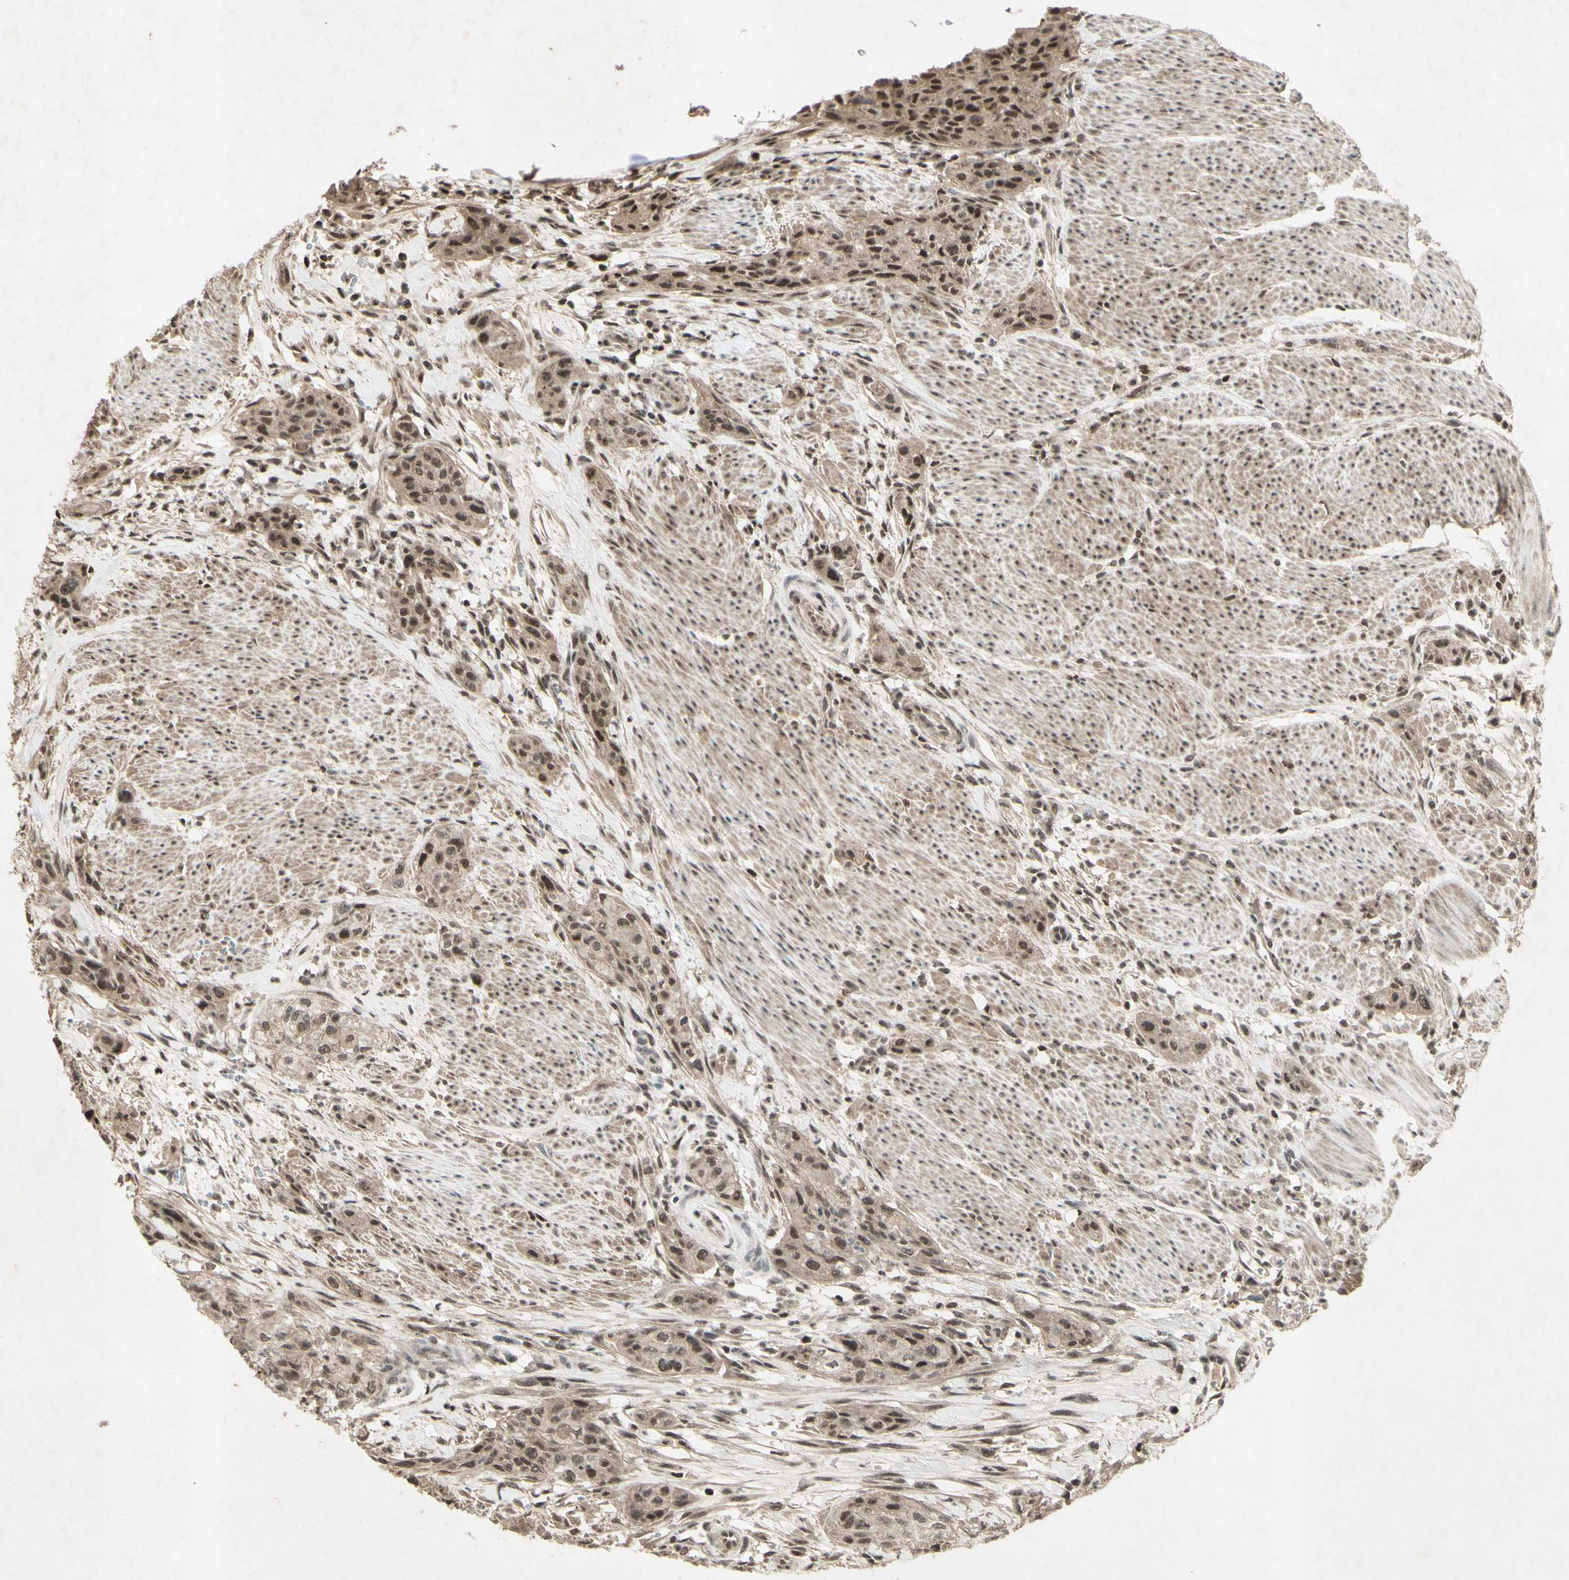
{"staining": {"intensity": "moderate", "quantity": "25%-75%", "location": "cytoplasmic/membranous,nuclear"}, "tissue": "urothelial cancer", "cell_type": "Tumor cells", "image_type": "cancer", "snomed": [{"axis": "morphology", "description": "Urothelial carcinoma, High grade"}, {"axis": "topography", "description": "Urinary bladder"}], "caption": "About 25%-75% of tumor cells in human urothelial cancer exhibit moderate cytoplasmic/membranous and nuclear protein positivity as visualized by brown immunohistochemical staining.", "gene": "SNW1", "patient": {"sex": "male", "age": 35}}